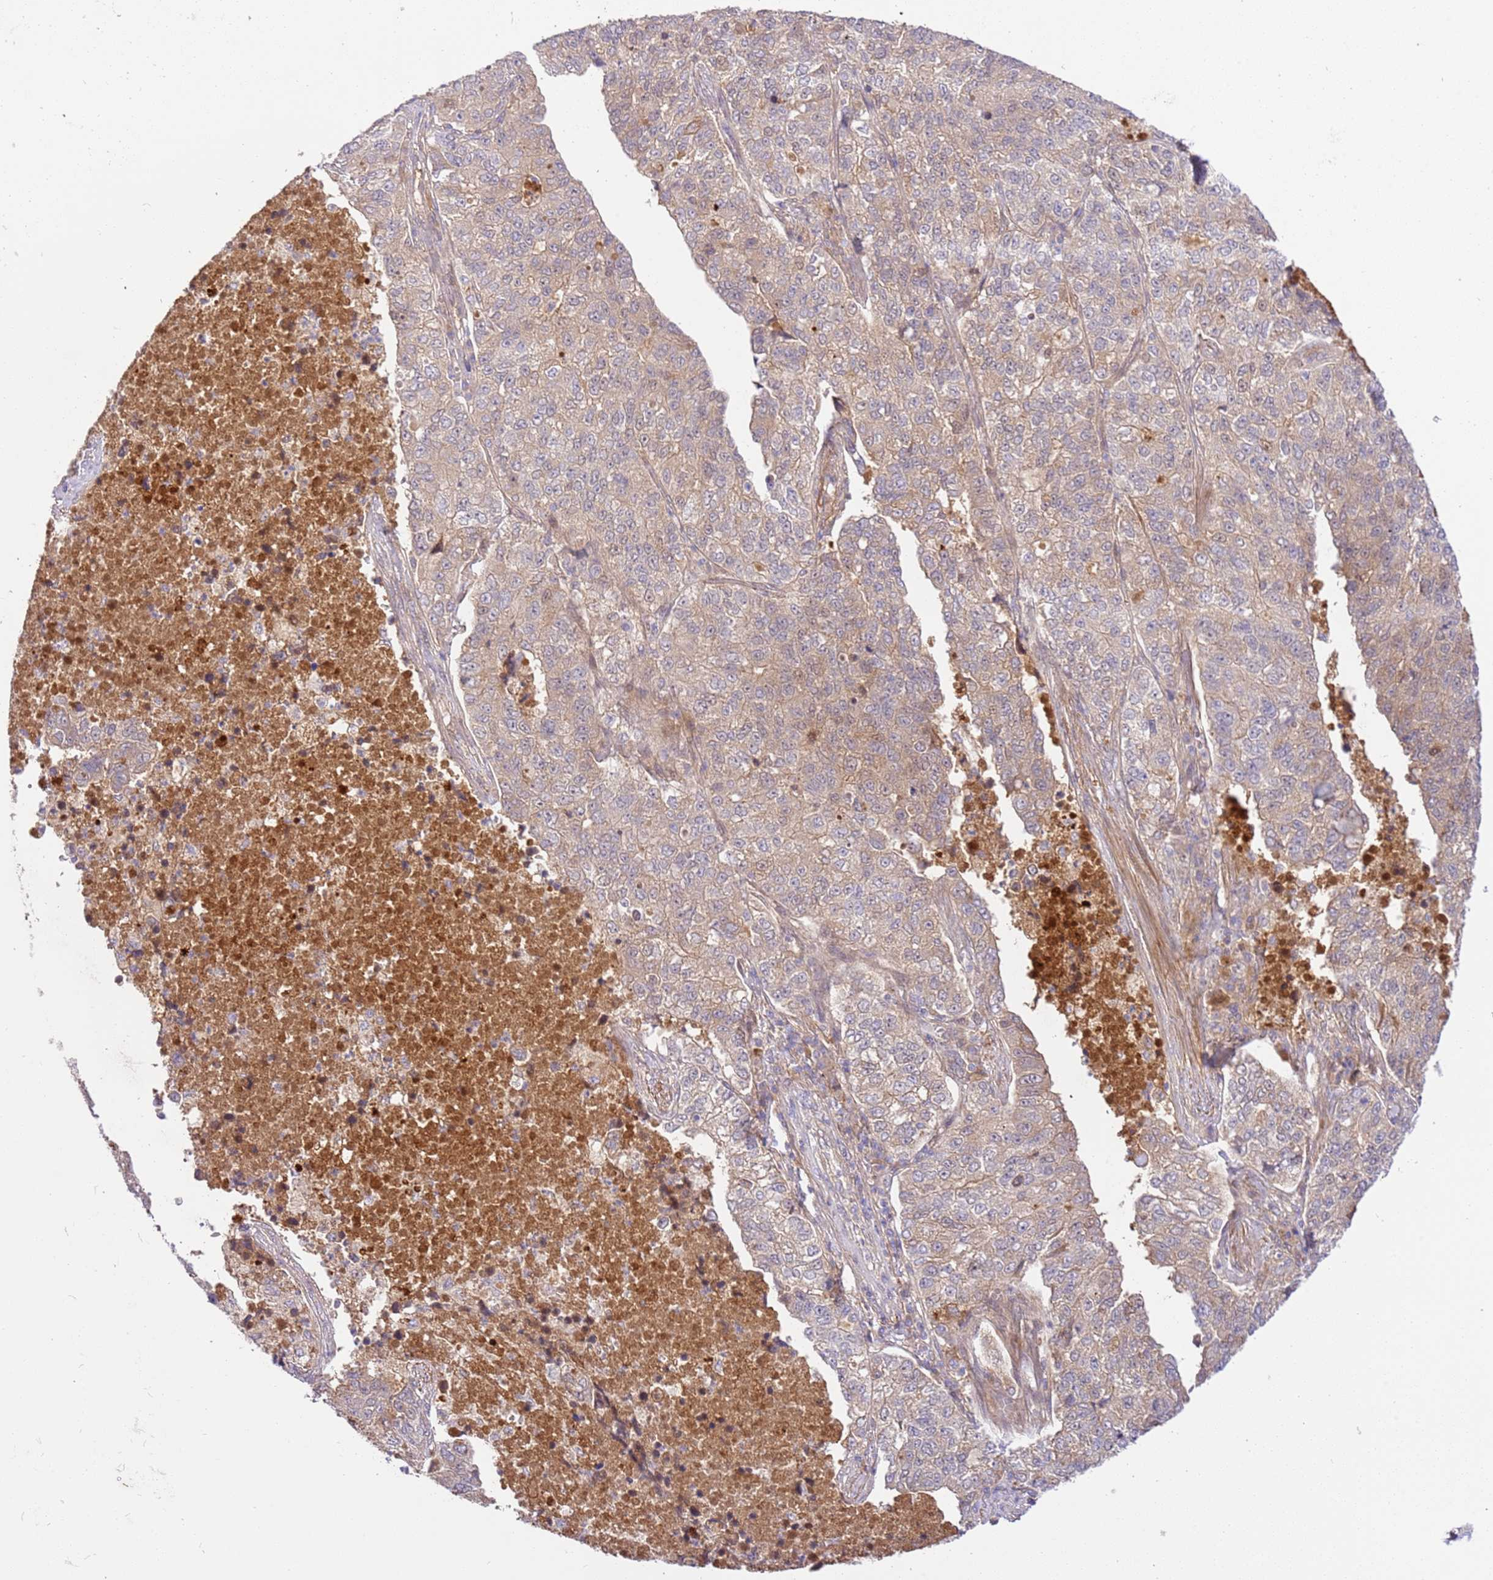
{"staining": {"intensity": "weak", "quantity": "<25%", "location": "cytoplasmic/membranous"}, "tissue": "lung cancer", "cell_type": "Tumor cells", "image_type": "cancer", "snomed": [{"axis": "morphology", "description": "Adenocarcinoma, NOS"}, {"axis": "topography", "description": "Lung"}], "caption": "A micrograph of lung cancer stained for a protein shows no brown staining in tumor cells.", "gene": "C8G", "patient": {"sex": "male", "age": 49}}